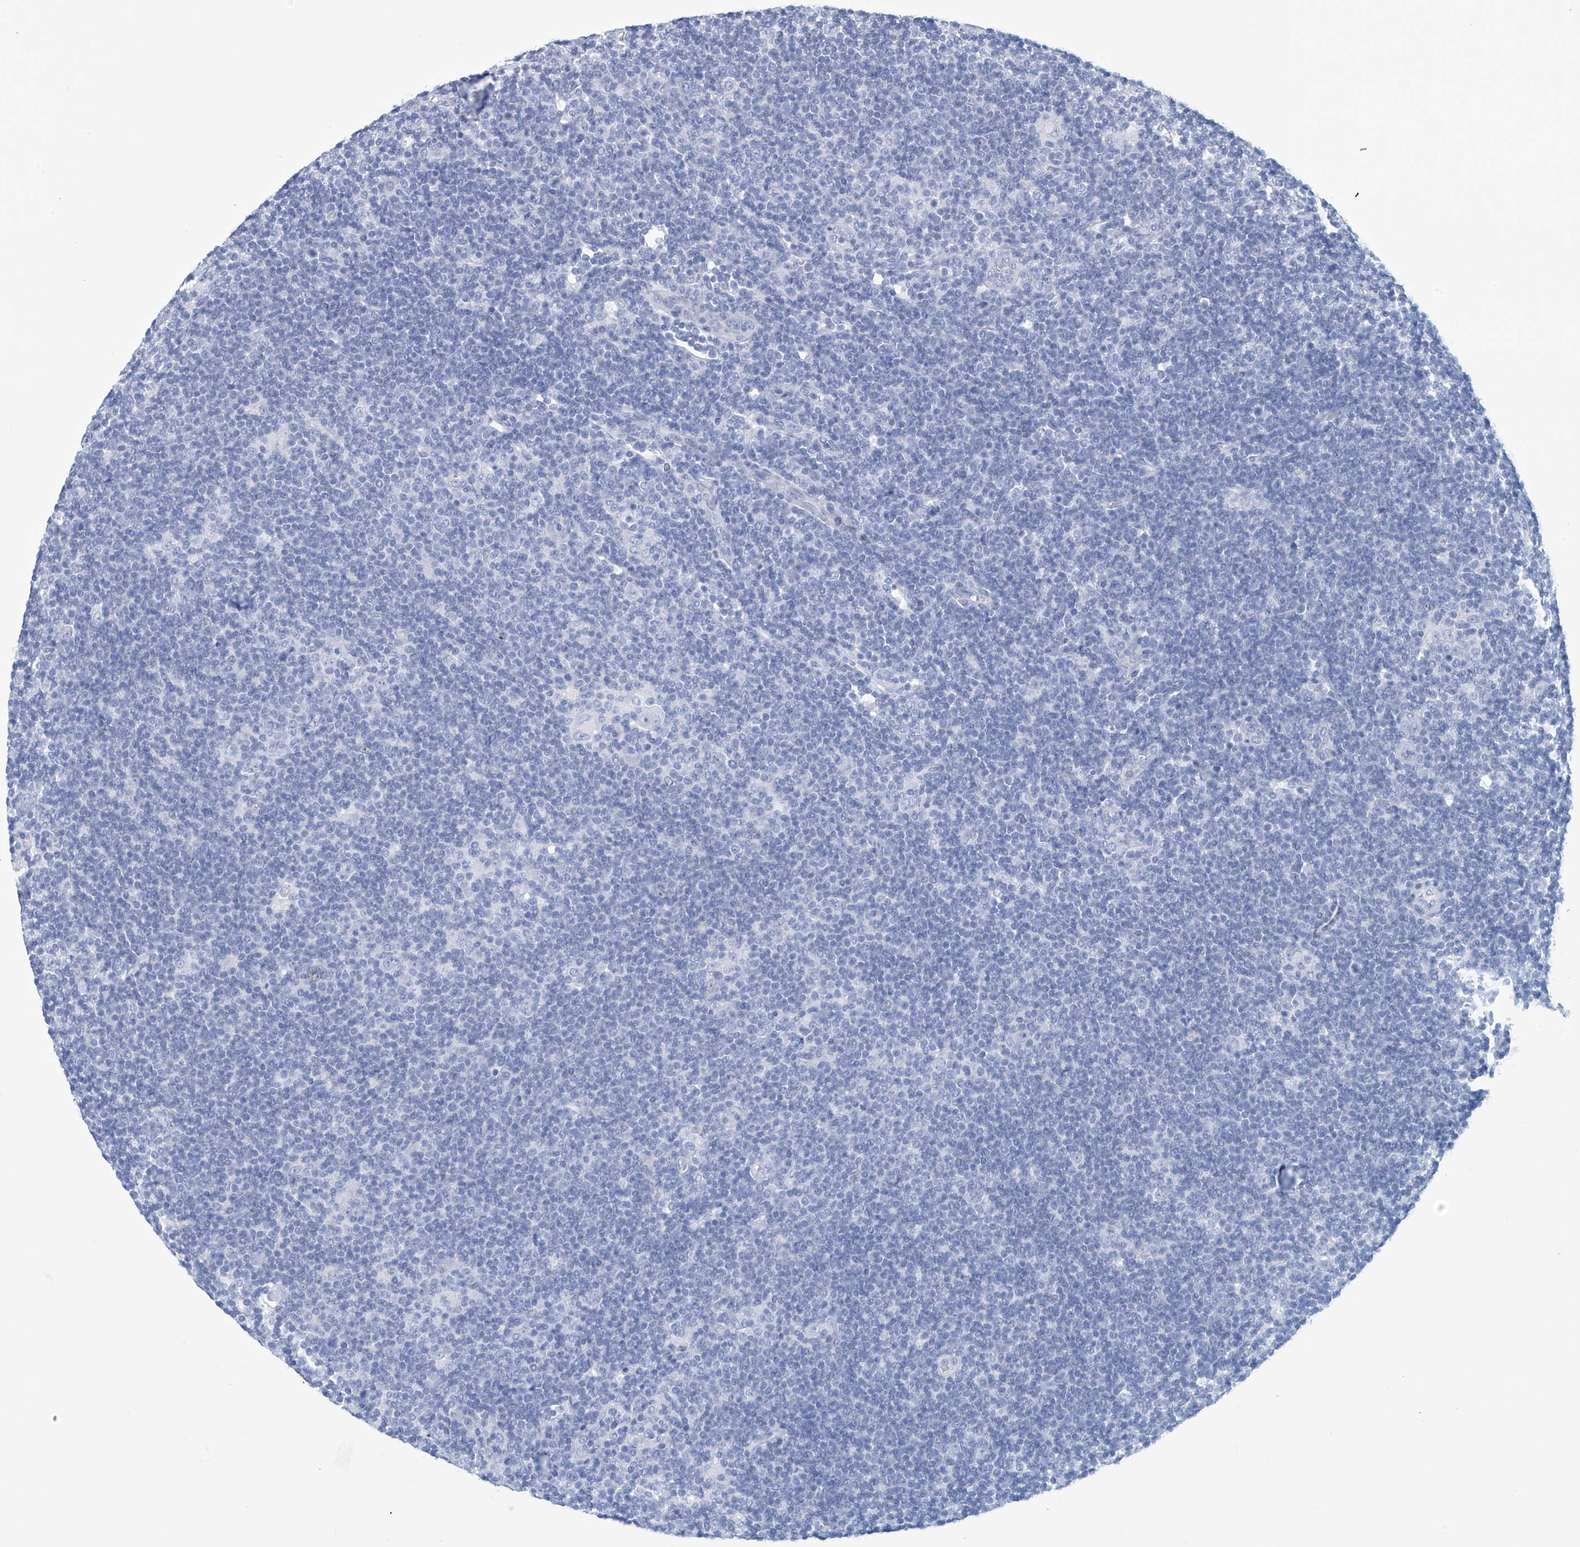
{"staining": {"intensity": "negative", "quantity": "none", "location": "none"}, "tissue": "lymphoma", "cell_type": "Tumor cells", "image_type": "cancer", "snomed": [{"axis": "morphology", "description": "Hodgkin's disease, NOS"}, {"axis": "topography", "description": "Lymph node"}], "caption": "An IHC image of Hodgkin's disease is shown. There is no staining in tumor cells of Hodgkin's disease.", "gene": "DSP", "patient": {"sex": "female", "age": 57}}